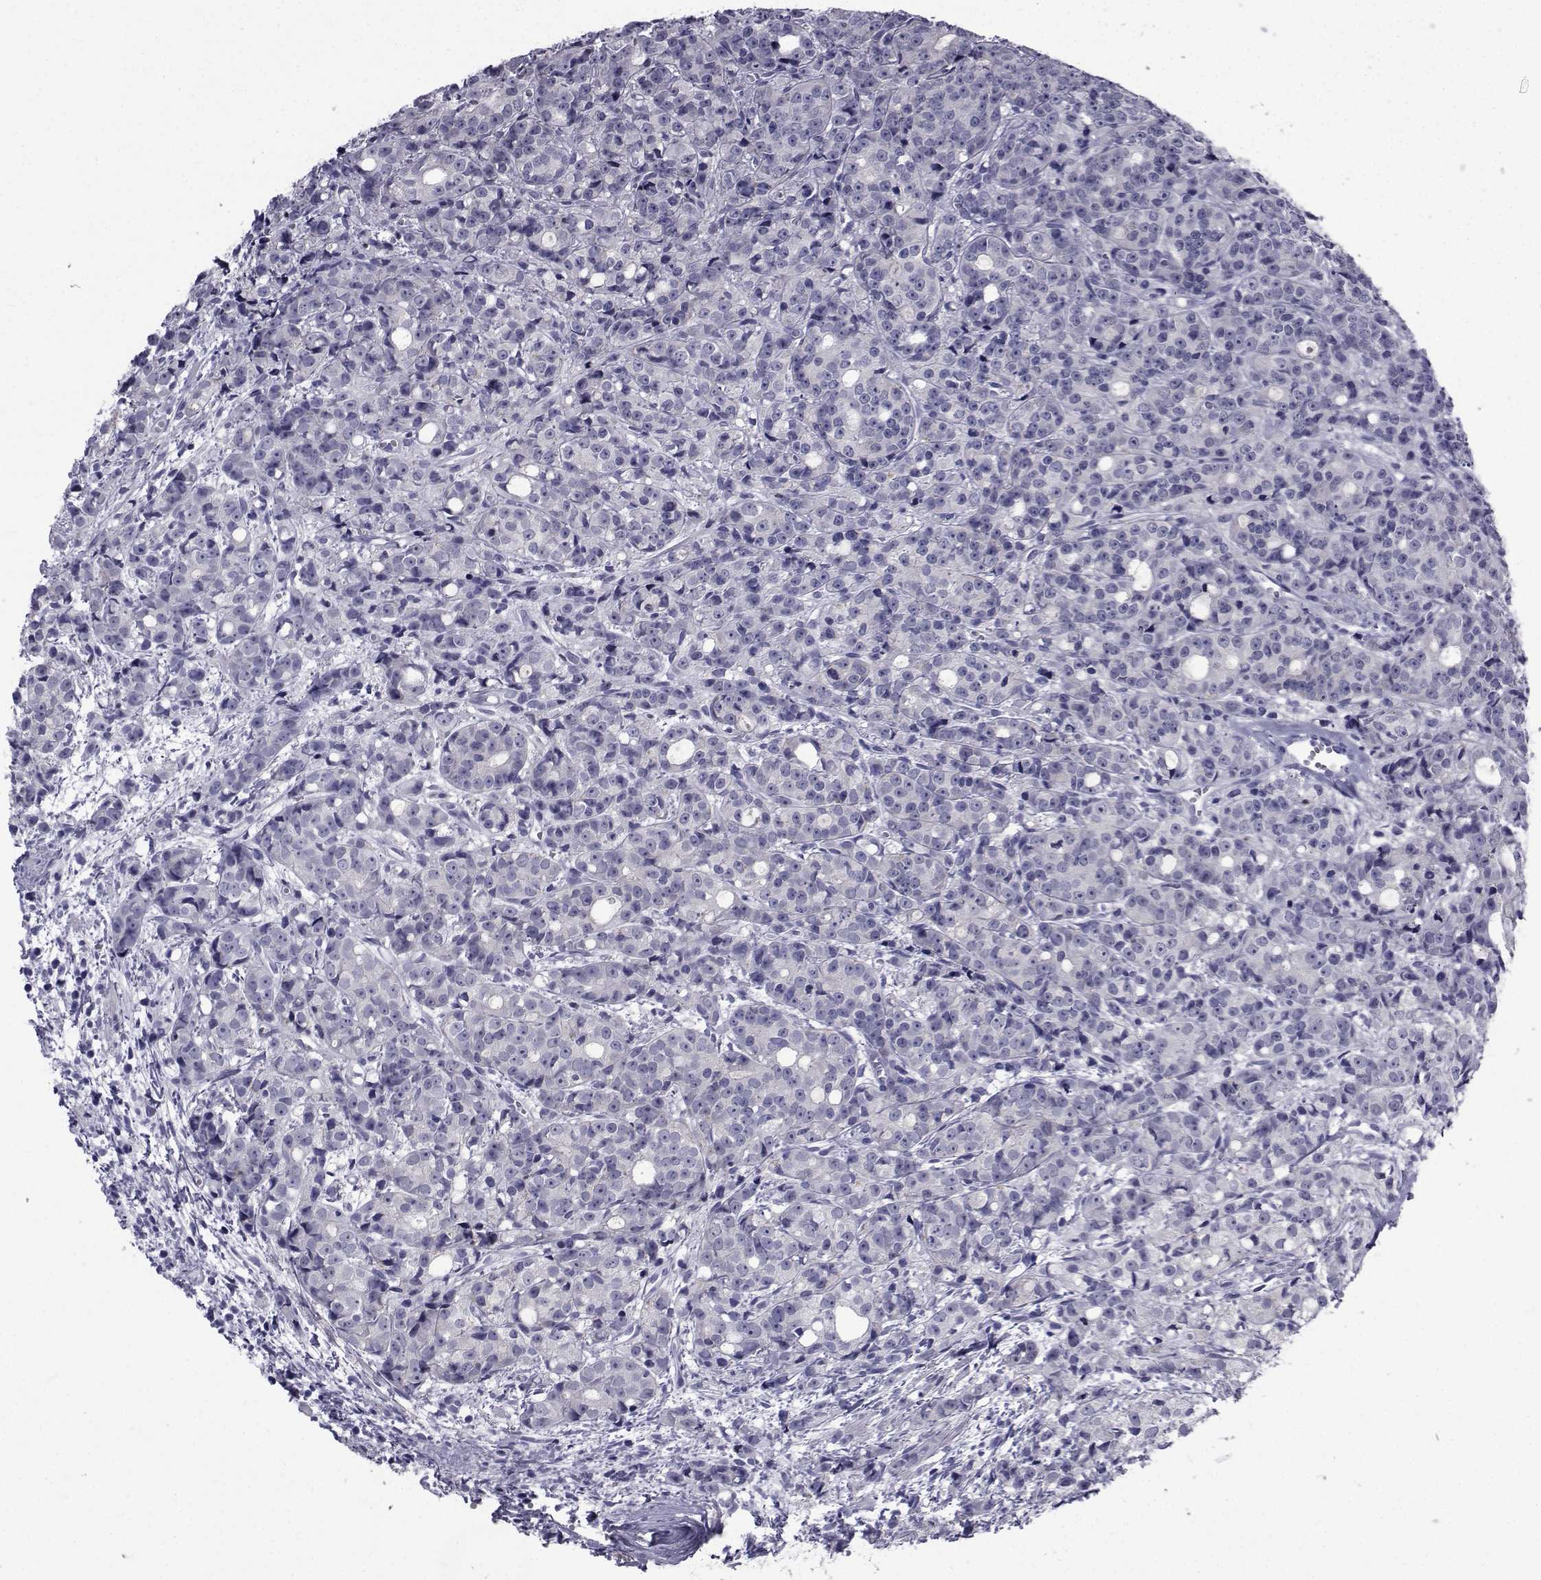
{"staining": {"intensity": "negative", "quantity": "none", "location": "none"}, "tissue": "prostate cancer", "cell_type": "Tumor cells", "image_type": "cancer", "snomed": [{"axis": "morphology", "description": "Adenocarcinoma, Medium grade"}, {"axis": "topography", "description": "Prostate"}], "caption": "This photomicrograph is of prostate cancer stained with IHC to label a protein in brown with the nuclei are counter-stained blue. There is no expression in tumor cells.", "gene": "PDE6H", "patient": {"sex": "male", "age": 74}}